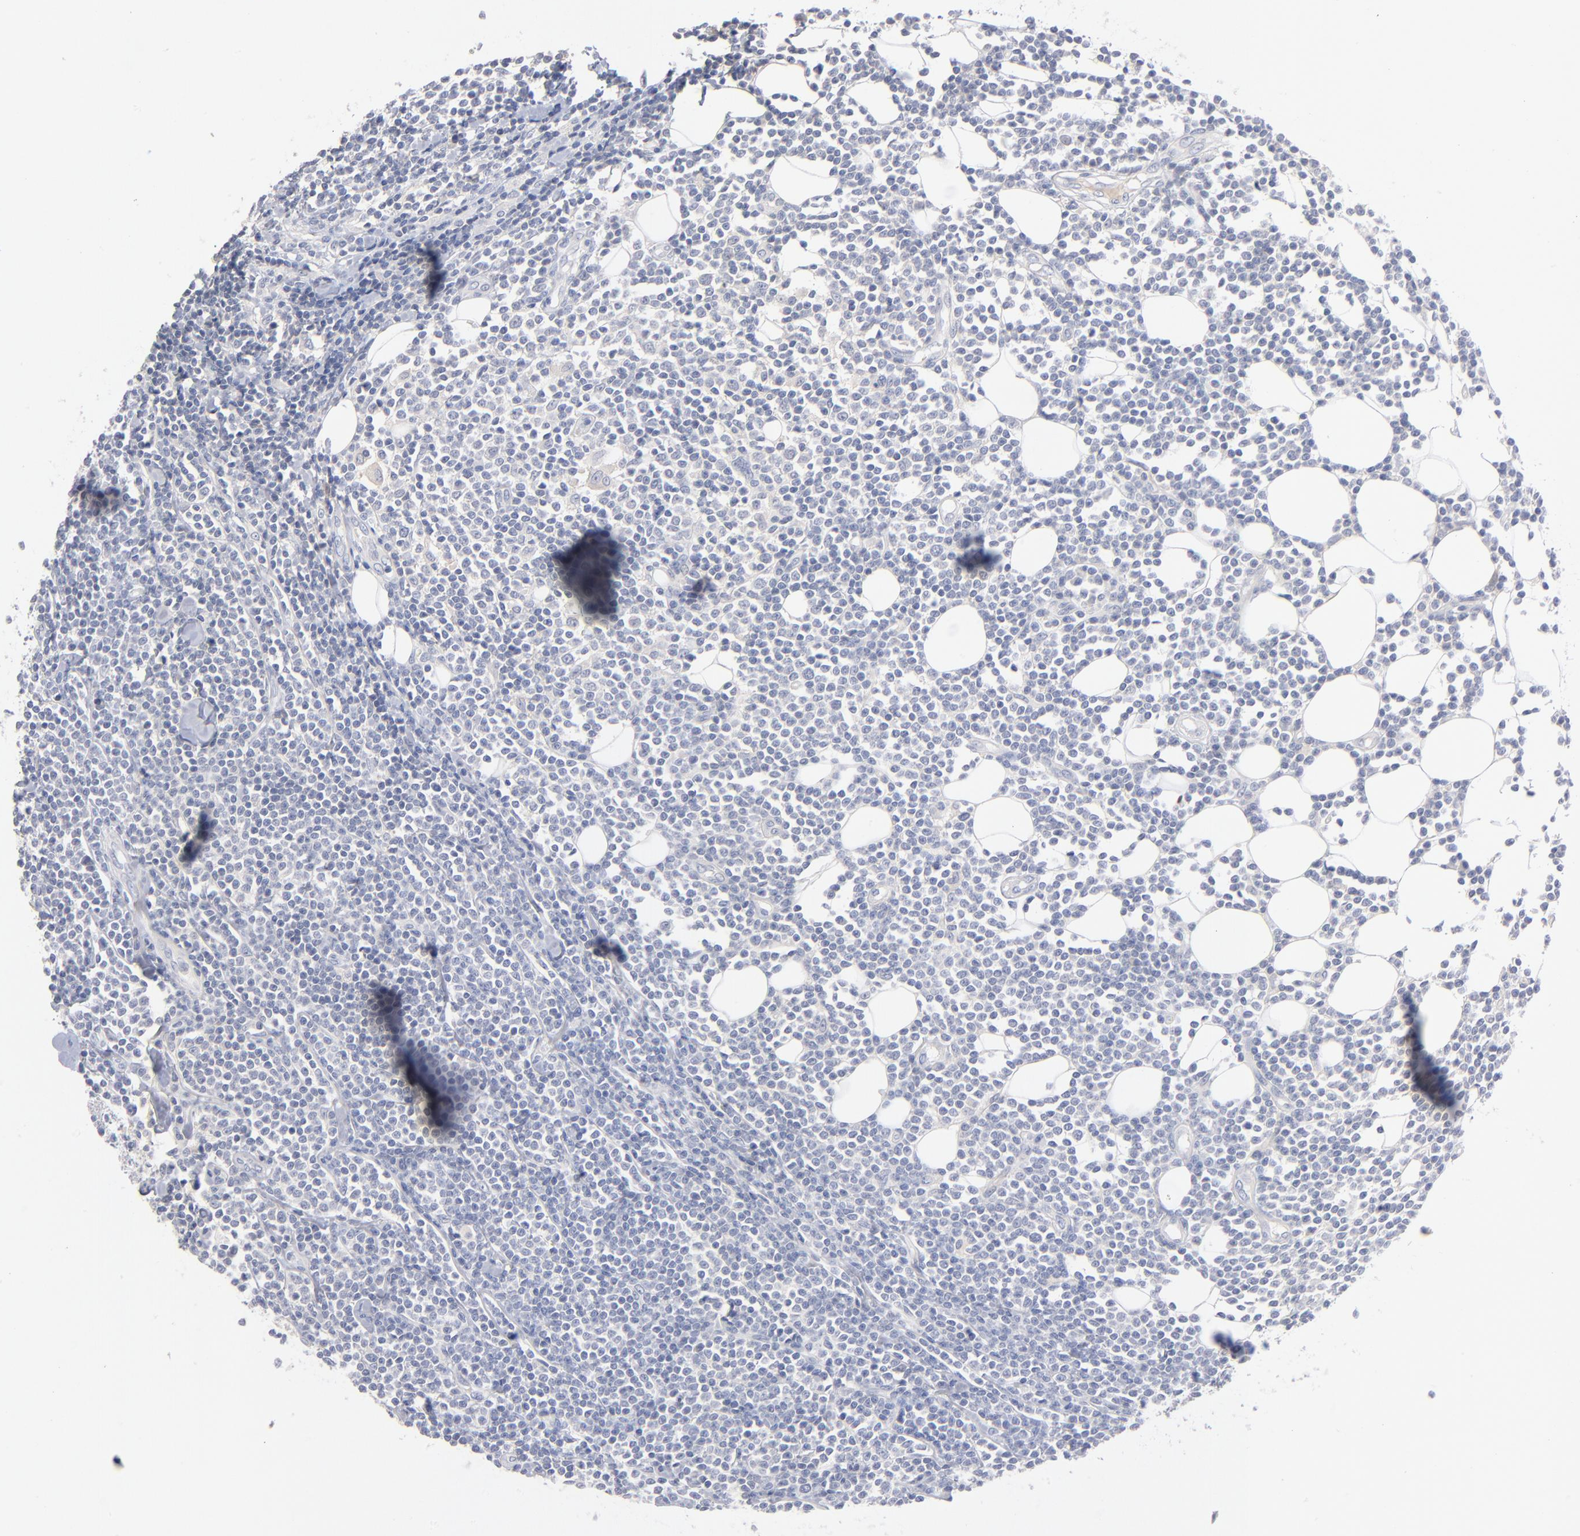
{"staining": {"intensity": "negative", "quantity": "none", "location": "none"}, "tissue": "lymphoma", "cell_type": "Tumor cells", "image_type": "cancer", "snomed": [{"axis": "morphology", "description": "Malignant lymphoma, non-Hodgkin's type, Low grade"}, {"axis": "topography", "description": "Soft tissue"}], "caption": "This photomicrograph is of lymphoma stained with immunohistochemistry (IHC) to label a protein in brown with the nuclei are counter-stained blue. There is no positivity in tumor cells.", "gene": "F12", "patient": {"sex": "male", "age": 92}}